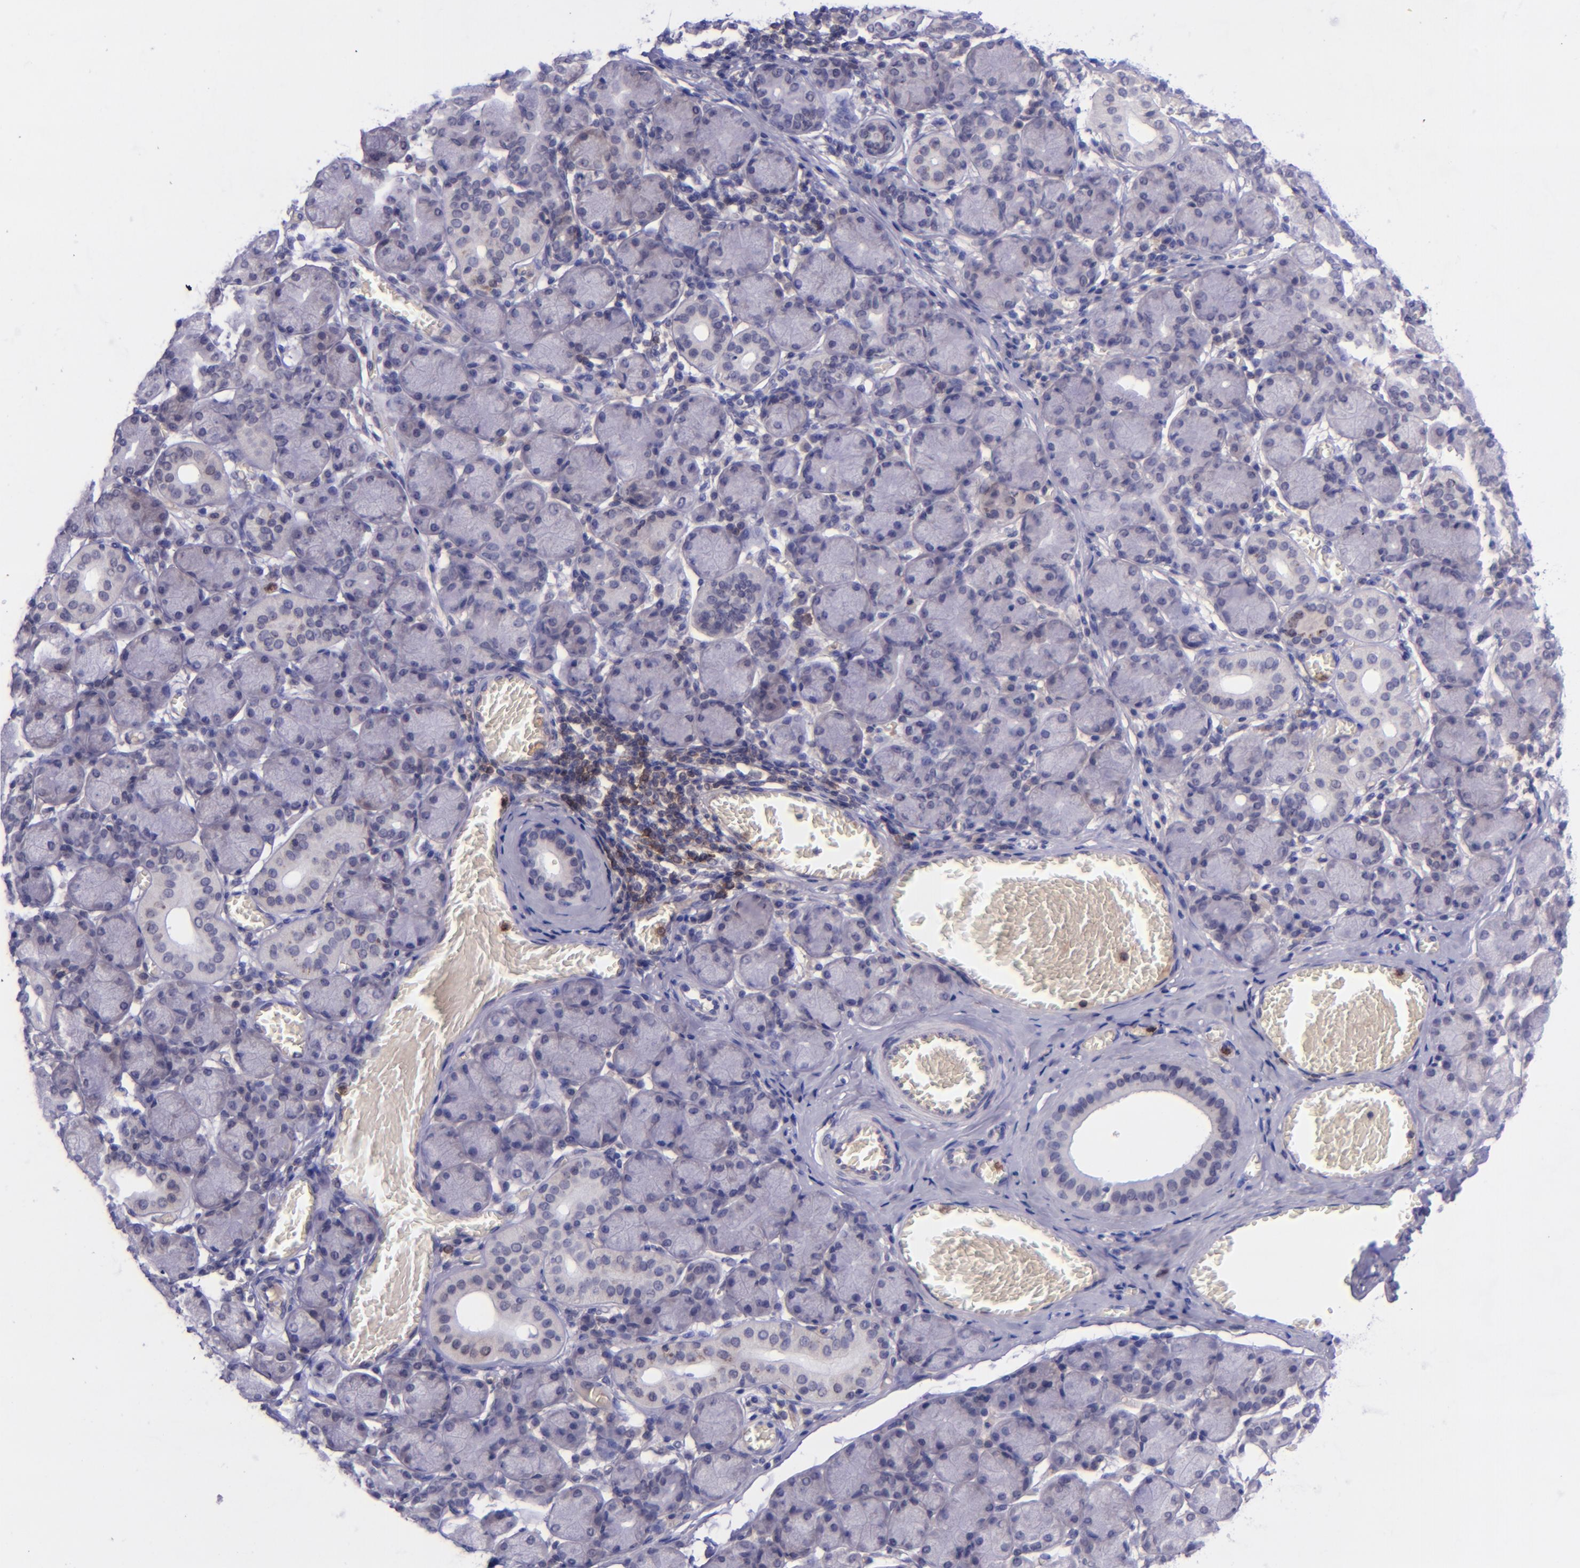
{"staining": {"intensity": "negative", "quantity": "none", "location": "none"}, "tissue": "salivary gland", "cell_type": "Glandular cells", "image_type": "normal", "snomed": [{"axis": "morphology", "description": "Normal tissue, NOS"}, {"axis": "topography", "description": "Salivary gland"}], "caption": "A high-resolution histopathology image shows immunohistochemistry staining of benign salivary gland, which reveals no significant positivity in glandular cells.", "gene": "SELL", "patient": {"sex": "female", "age": 24}}